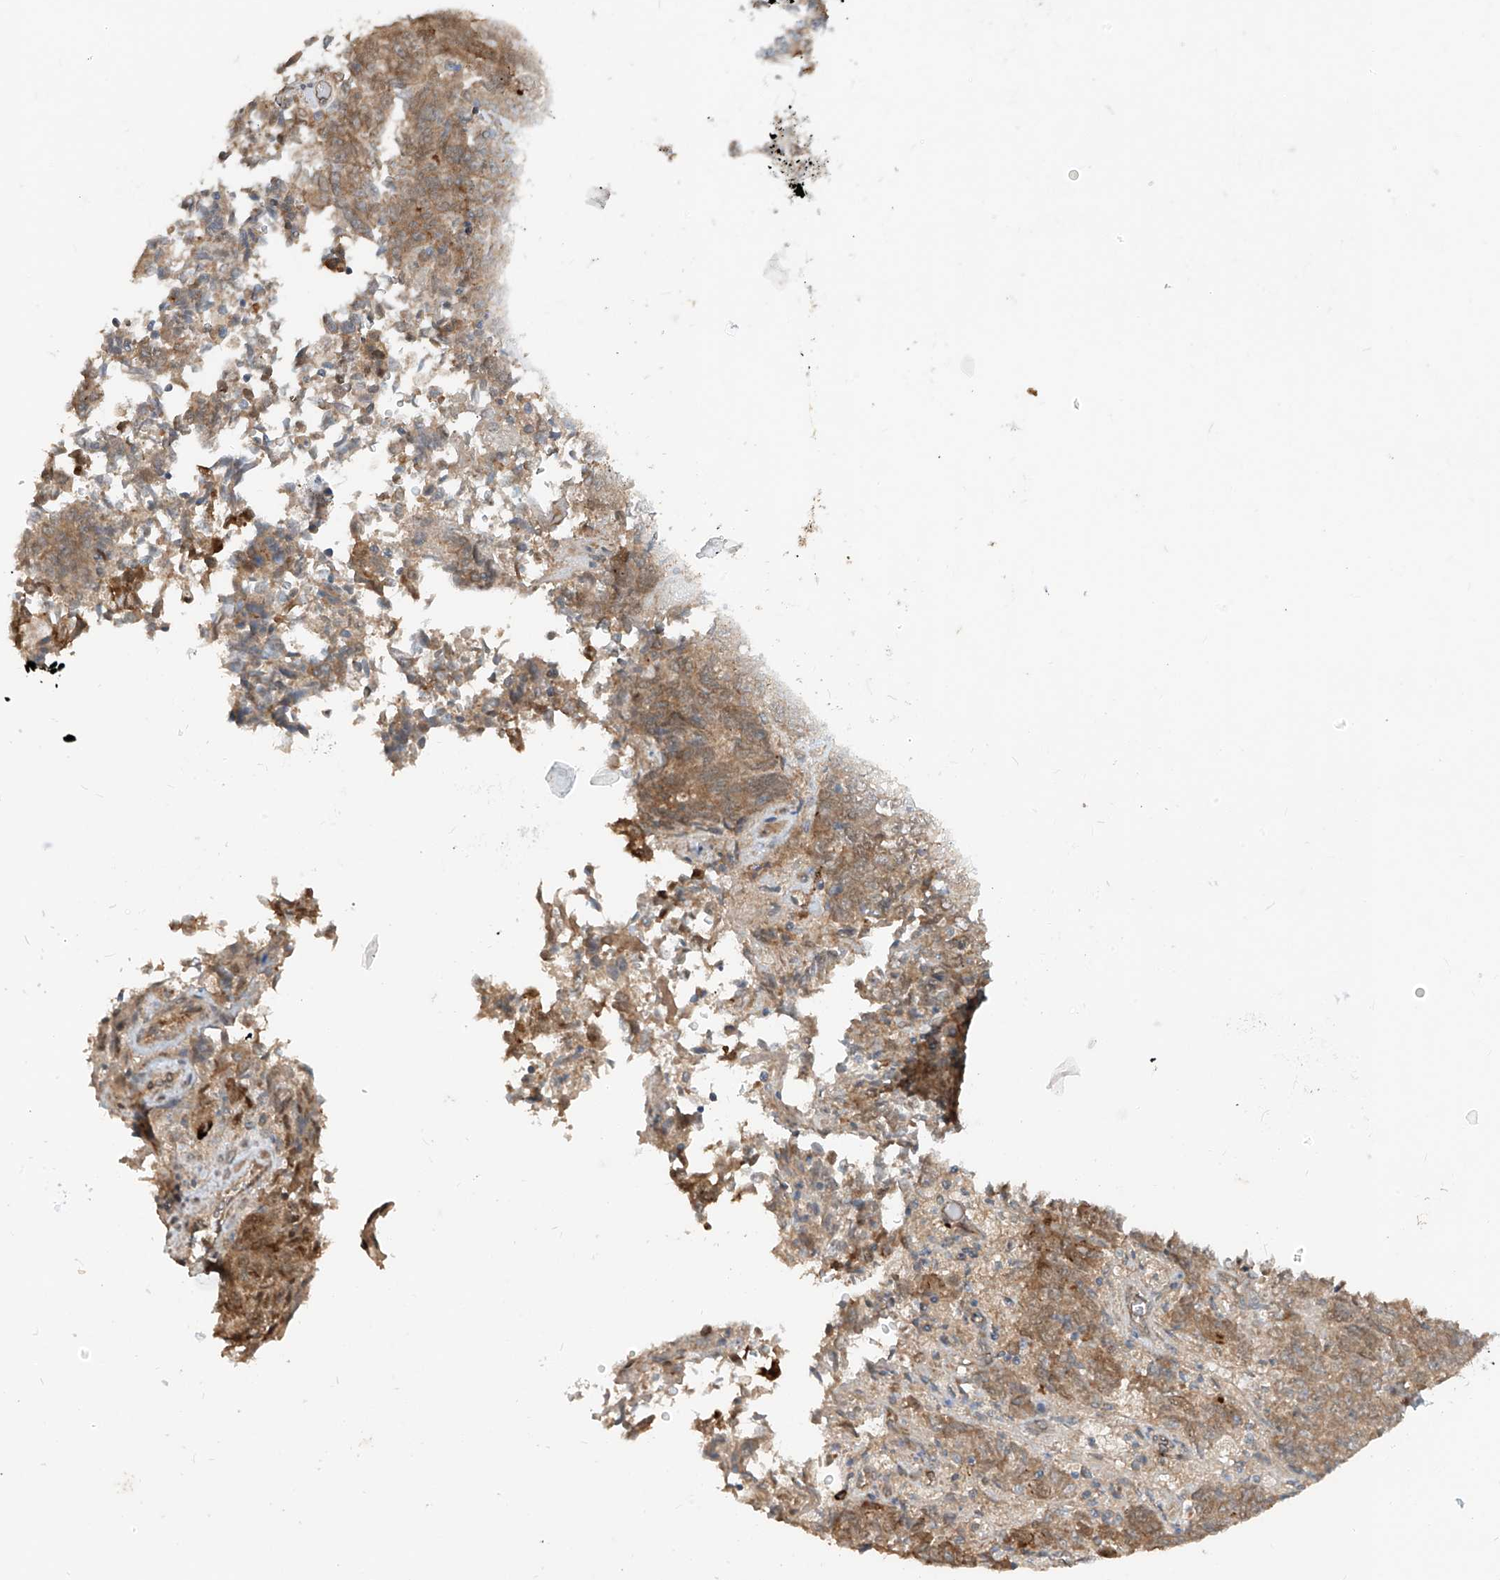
{"staining": {"intensity": "moderate", "quantity": ">75%", "location": "cytoplasmic/membranous"}, "tissue": "endometrial cancer", "cell_type": "Tumor cells", "image_type": "cancer", "snomed": [{"axis": "morphology", "description": "Adenocarcinoma, NOS"}, {"axis": "topography", "description": "Endometrium"}], "caption": "Moderate cytoplasmic/membranous expression is present in about >75% of tumor cells in endometrial cancer.", "gene": "MTUS2", "patient": {"sex": "female", "age": 80}}